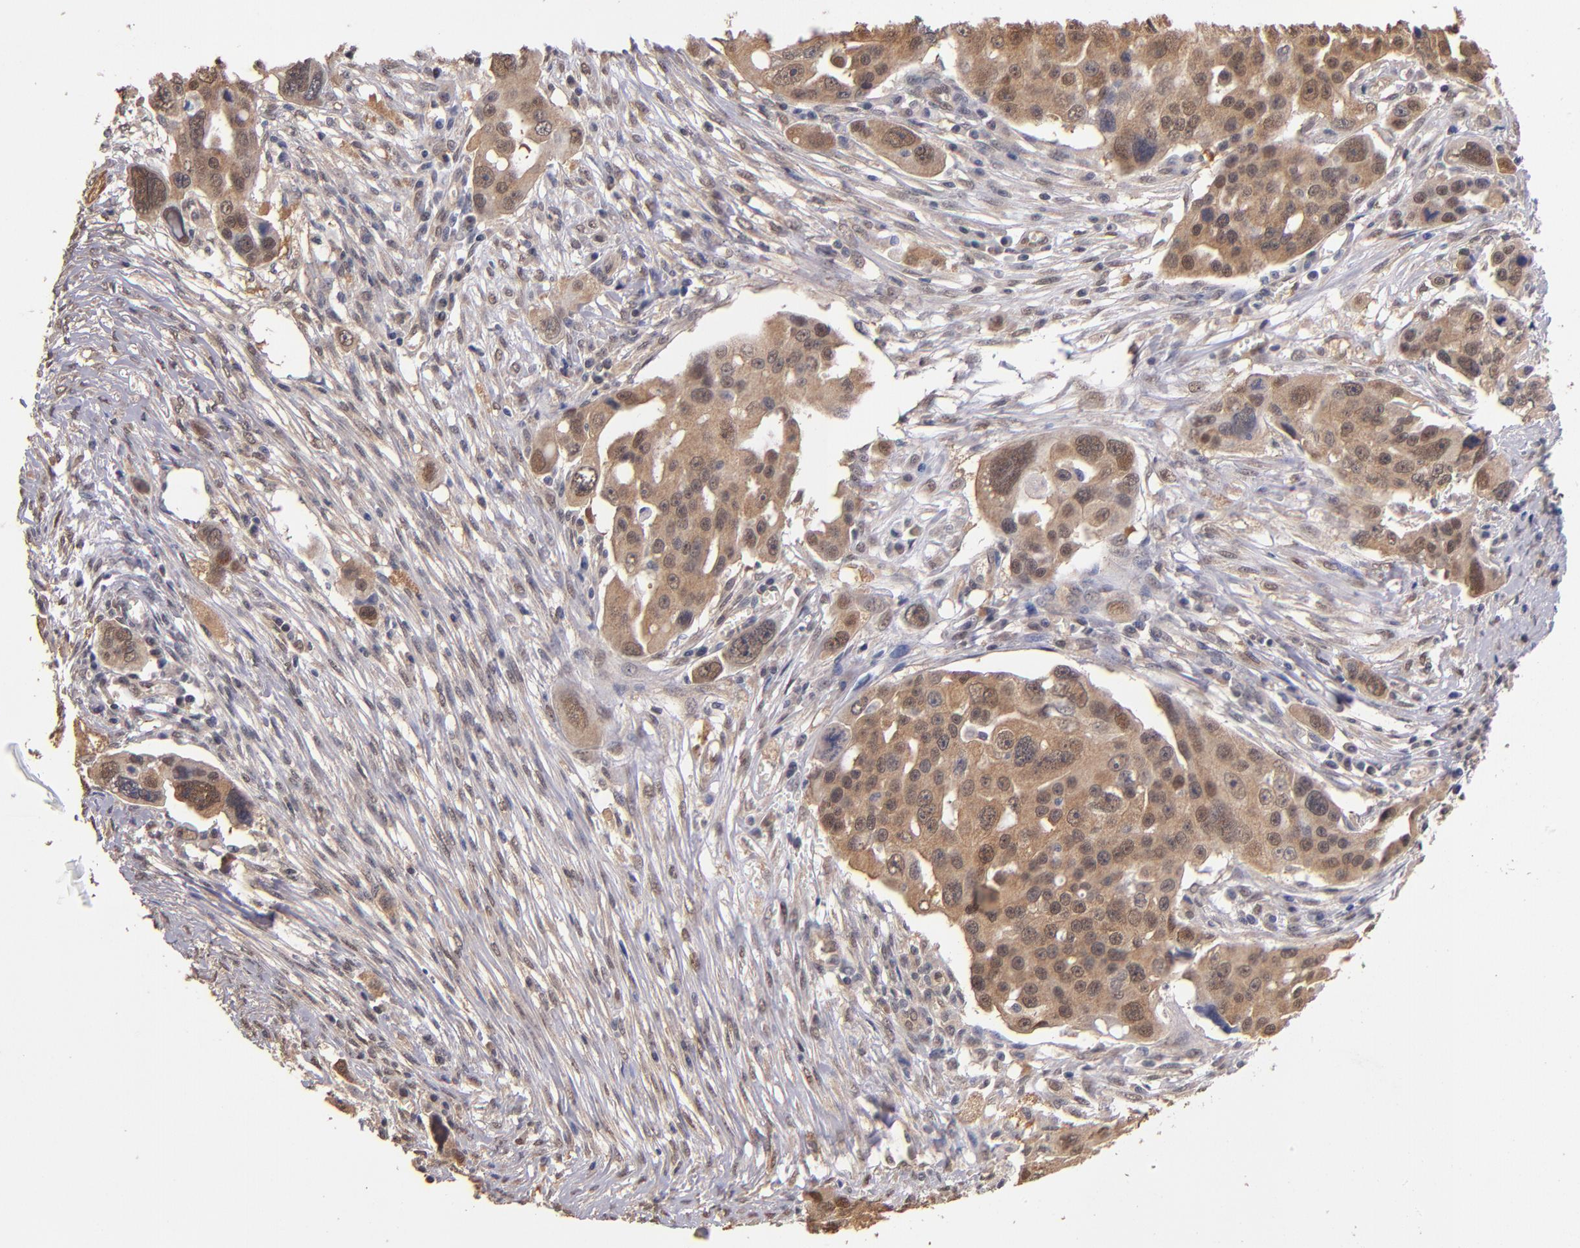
{"staining": {"intensity": "weak", "quantity": ">75%", "location": "cytoplasmic/membranous,nuclear"}, "tissue": "ovarian cancer", "cell_type": "Tumor cells", "image_type": "cancer", "snomed": [{"axis": "morphology", "description": "Carcinoma, endometroid"}, {"axis": "topography", "description": "Ovary"}], "caption": "Tumor cells demonstrate weak cytoplasmic/membranous and nuclear staining in about >75% of cells in endometroid carcinoma (ovarian).", "gene": "PSMD10", "patient": {"sex": "female", "age": 75}}